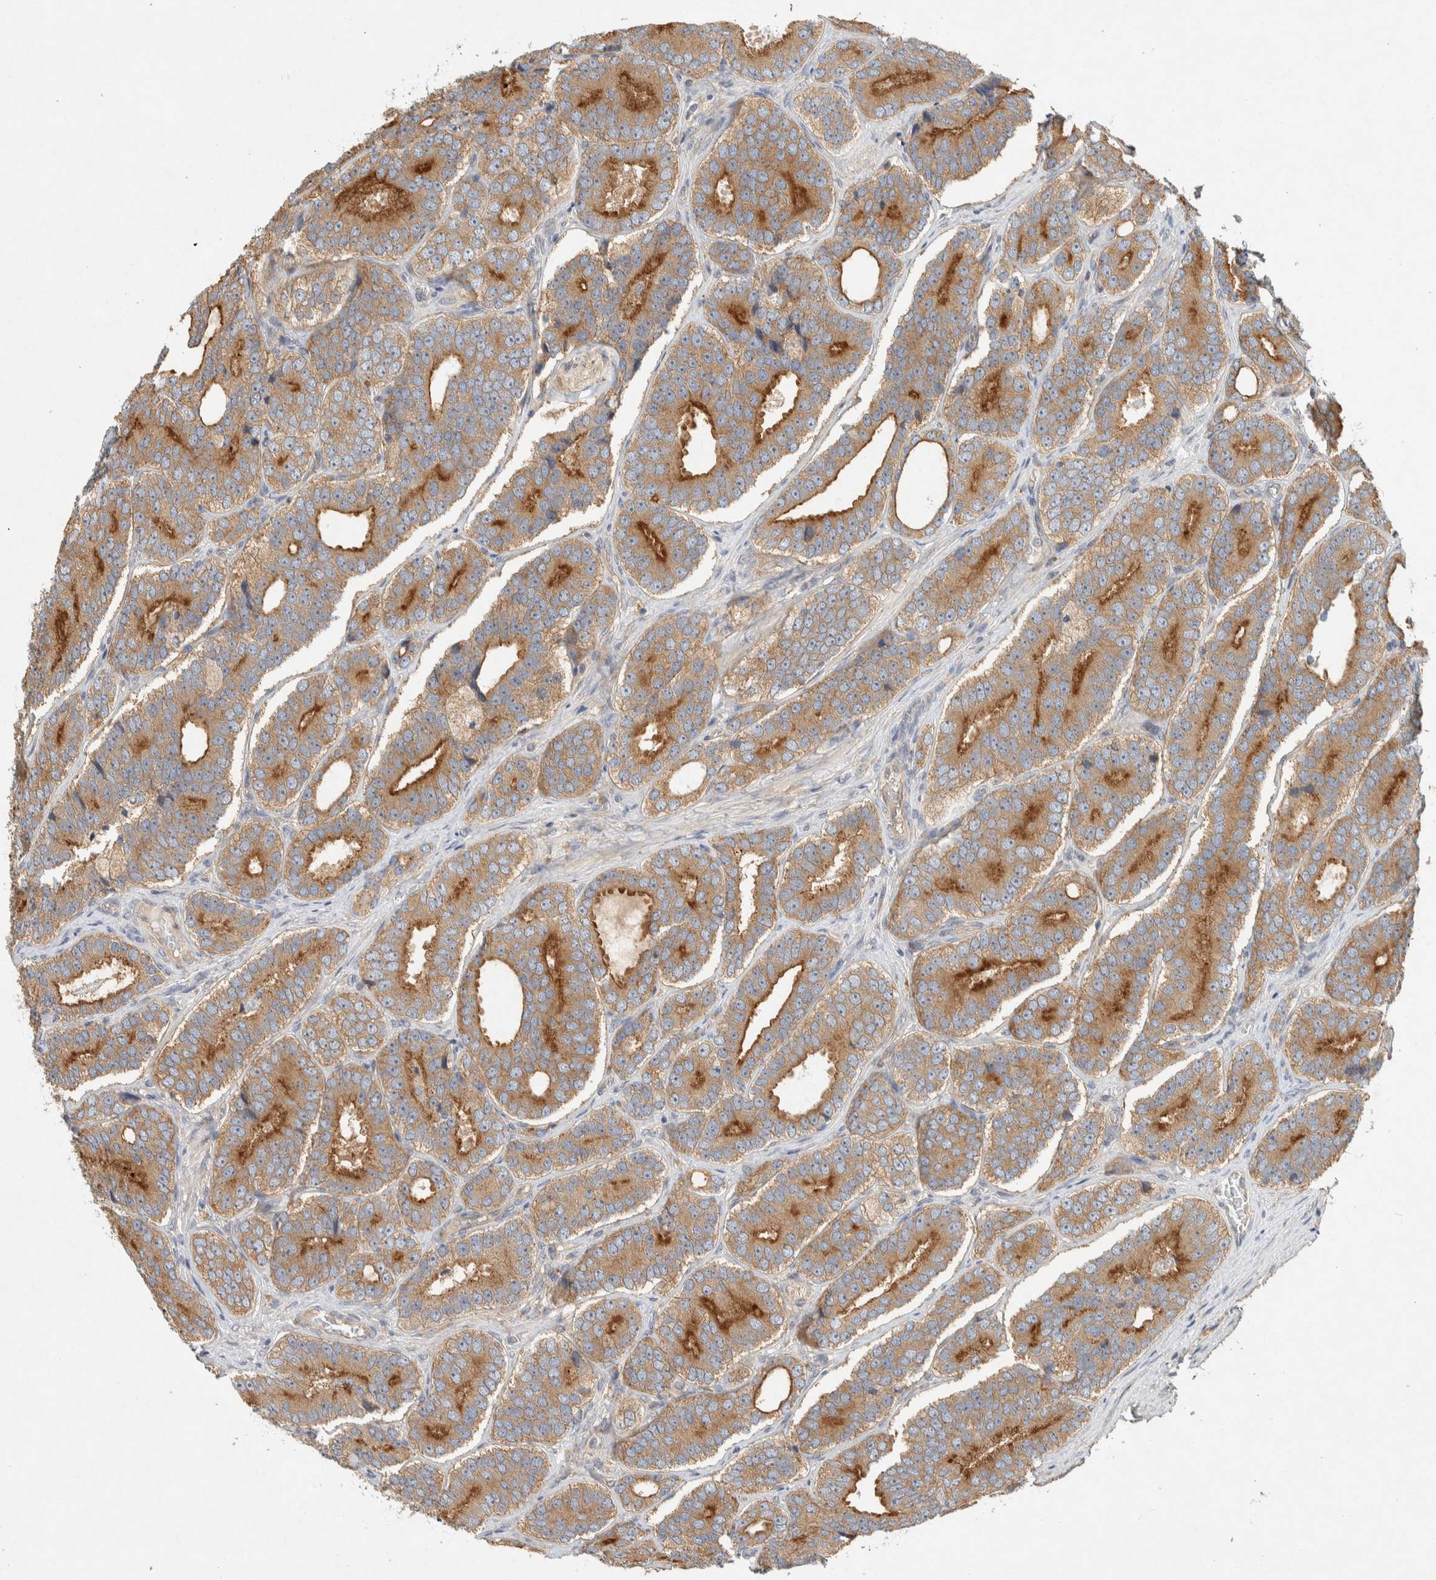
{"staining": {"intensity": "moderate", "quantity": ">75%", "location": "cytoplasmic/membranous"}, "tissue": "prostate cancer", "cell_type": "Tumor cells", "image_type": "cancer", "snomed": [{"axis": "morphology", "description": "Adenocarcinoma, High grade"}, {"axis": "topography", "description": "Prostate"}], "caption": "The immunohistochemical stain highlights moderate cytoplasmic/membranous staining in tumor cells of prostate cancer tissue.", "gene": "PXK", "patient": {"sex": "male", "age": 56}}